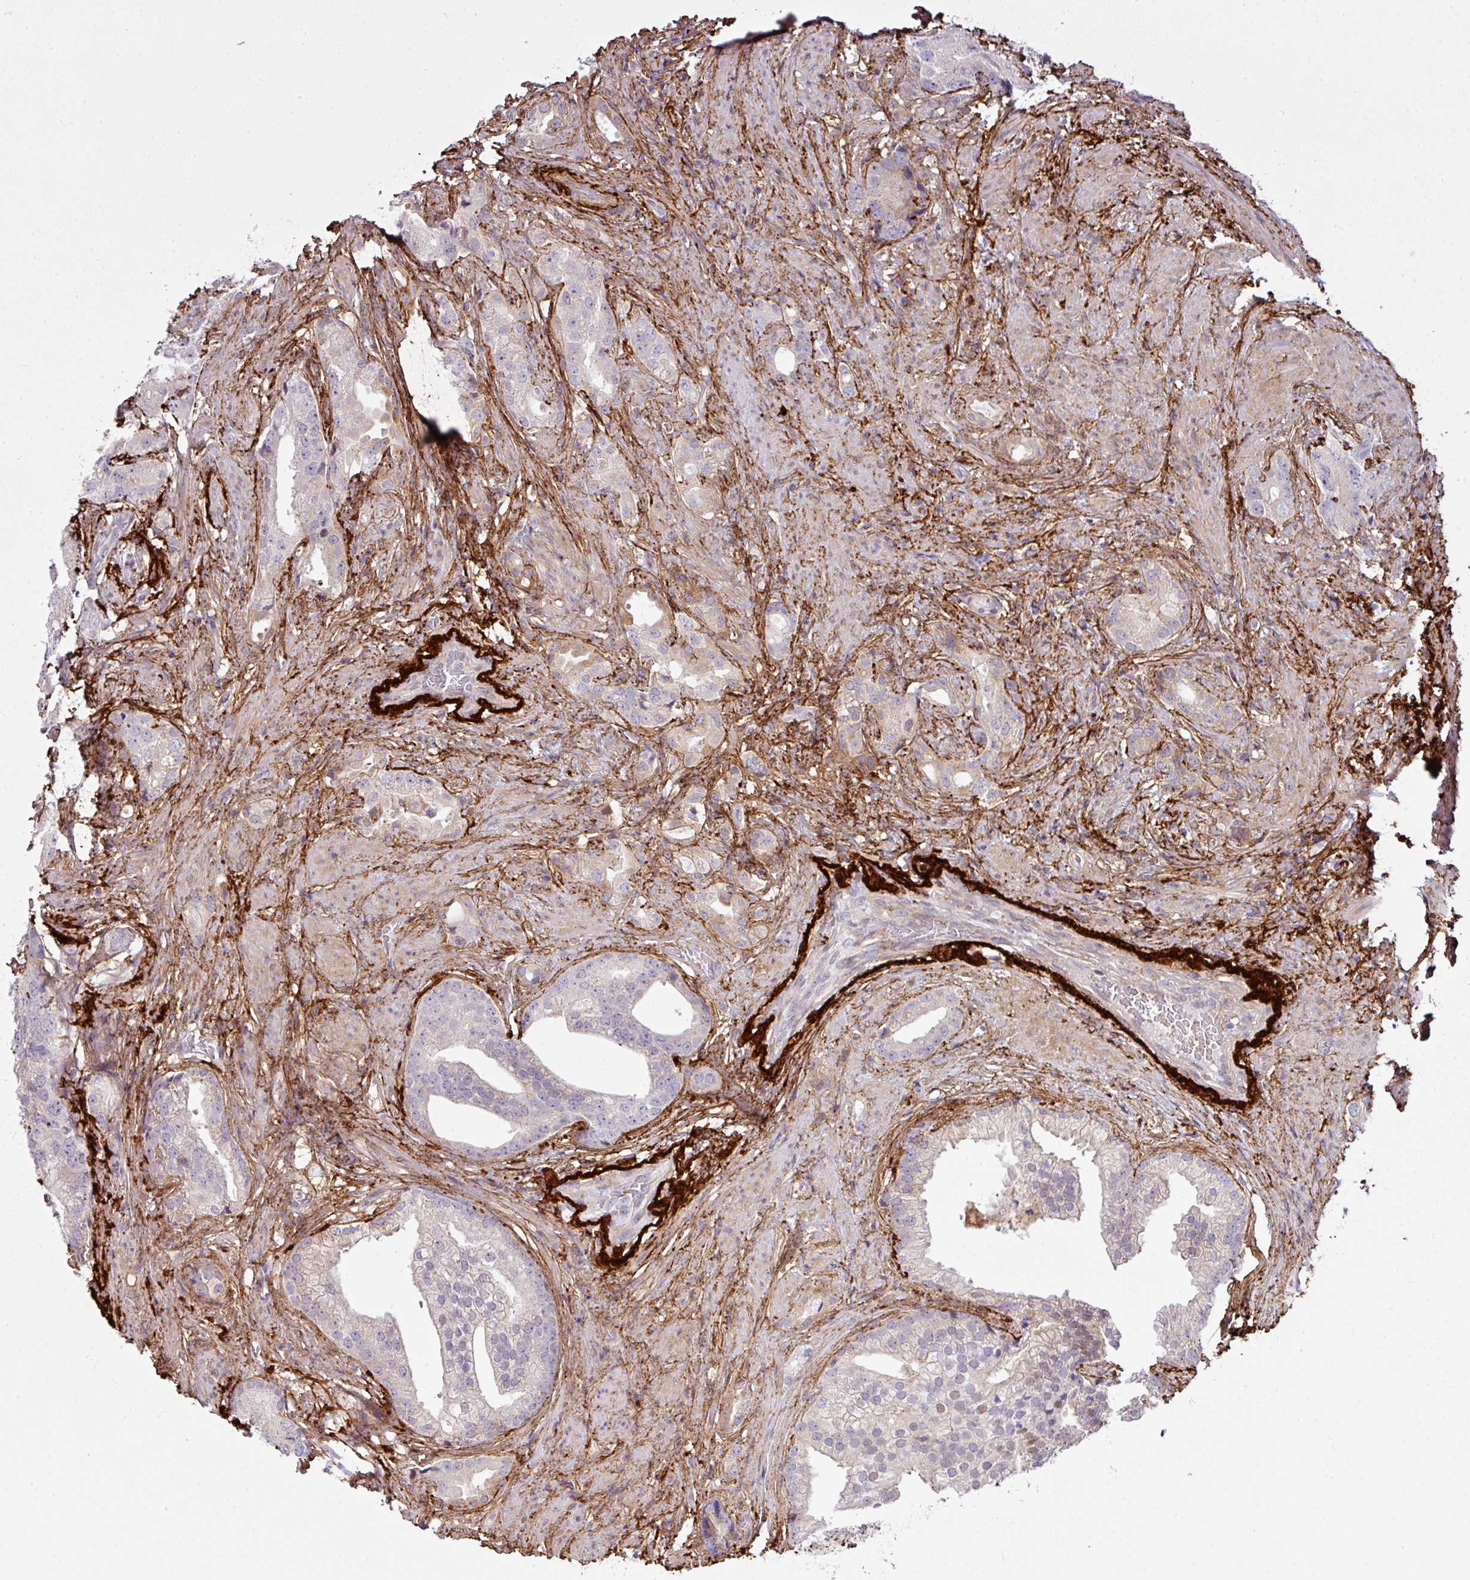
{"staining": {"intensity": "negative", "quantity": "none", "location": "none"}, "tissue": "prostate cancer", "cell_type": "Tumor cells", "image_type": "cancer", "snomed": [{"axis": "morphology", "description": "Adenocarcinoma, Low grade"}, {"axis": "topography", "description": "Prostate"}], "caption": "Tumor cells show no significant expression in prostate cancer (adenocarcinoma (low-grade)).", "gene": "COL8A1", "patient": {"sex": "male", "age": 71}}